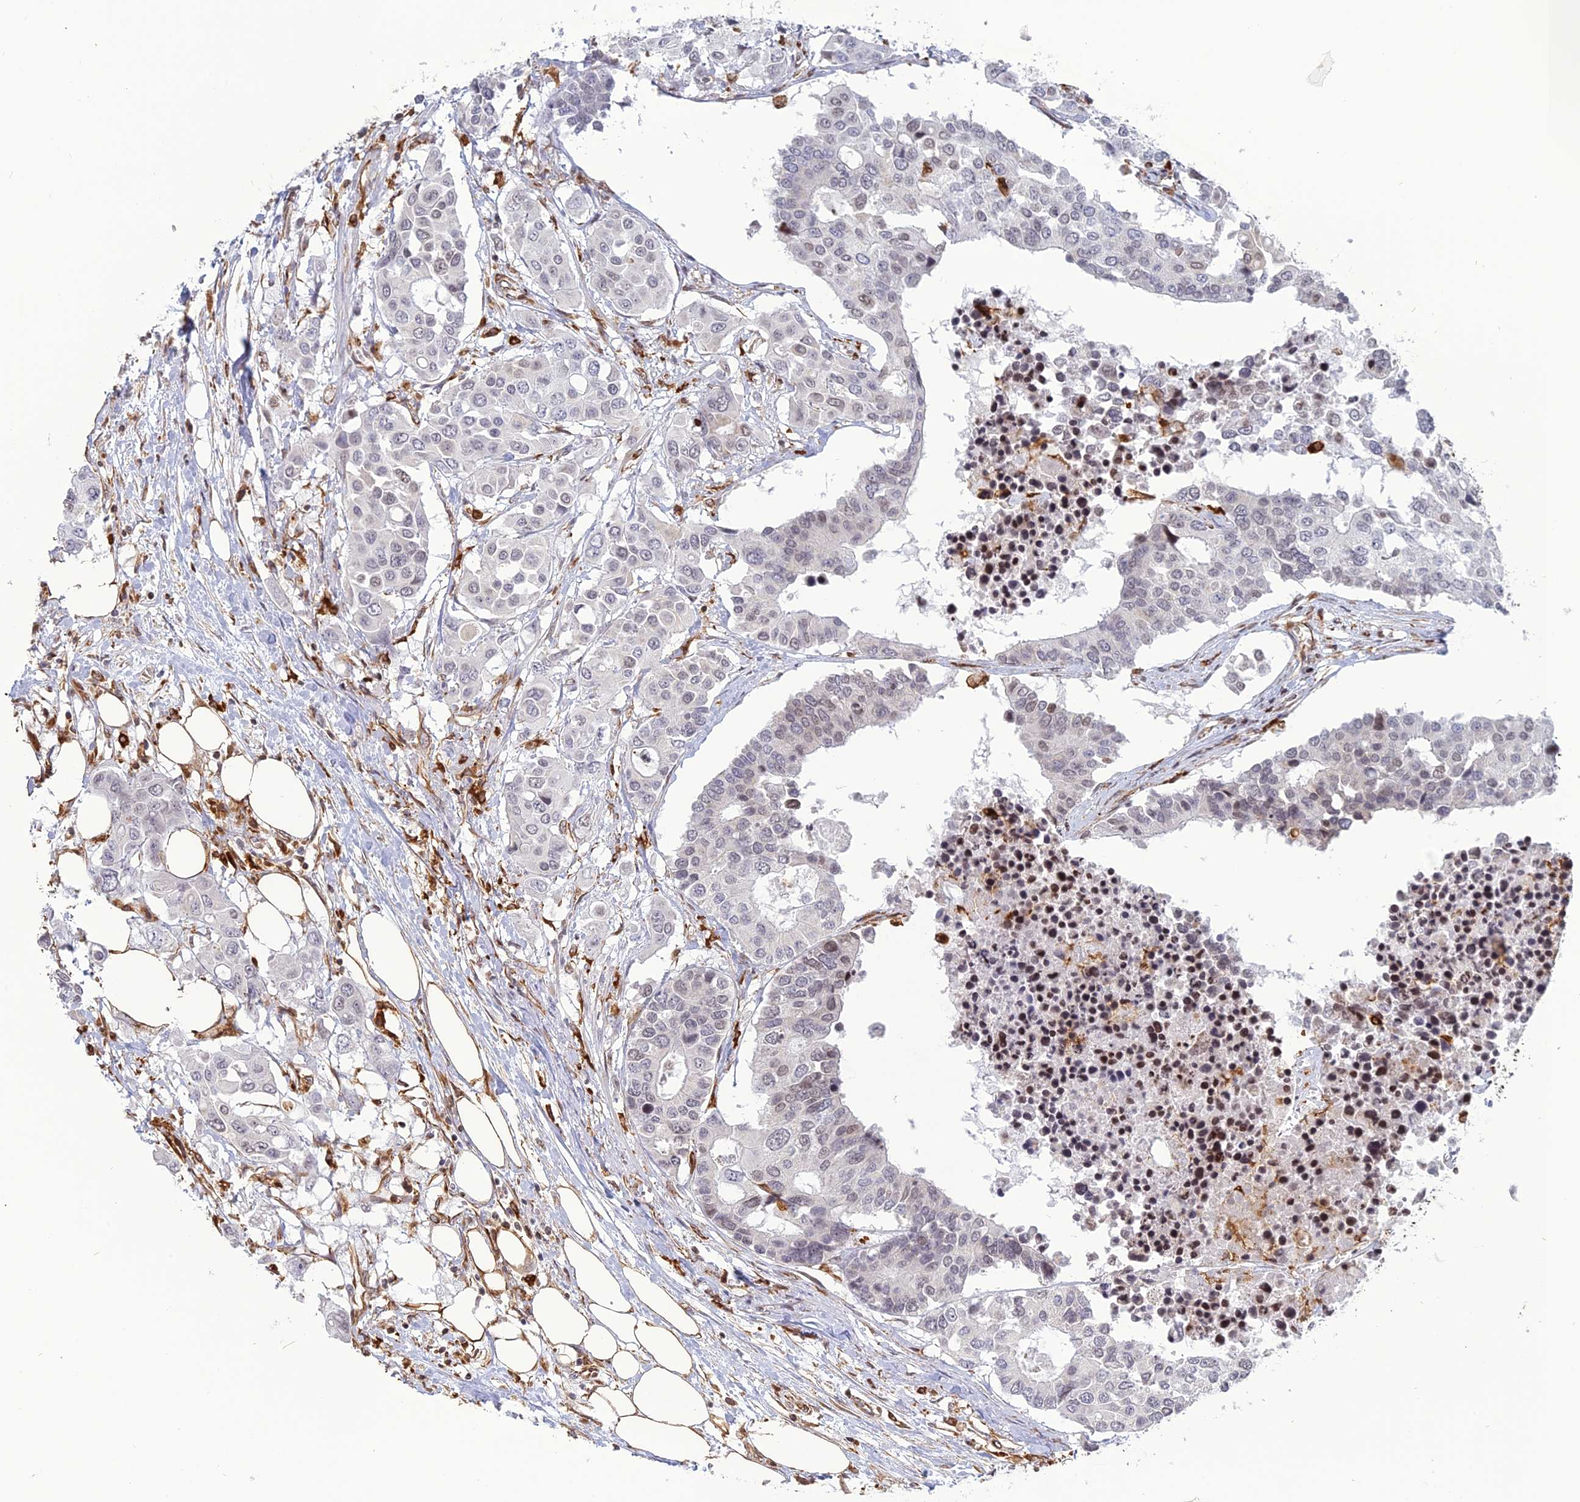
{"staining": {"intensity": "negative", "quantity": "none", "location": "none"}, "tissue": "colorectal cancer", "cell_type": "Tumor cells", "image_type": "cancer", "snomed": [{"axis": "morphology", "description": "Adenocarcinoma, NOS"}, {"axis": "topography", "description": "Colon"}], "caption": "DAB (3,3'-diaminobenzidine) immunohistochemical staining of human adenocarcinoma (colorectal) demonstrates no significant positivity in tumor cells.", "gene": "APOBR", "patient": {"sex": "male", "age": 77}}